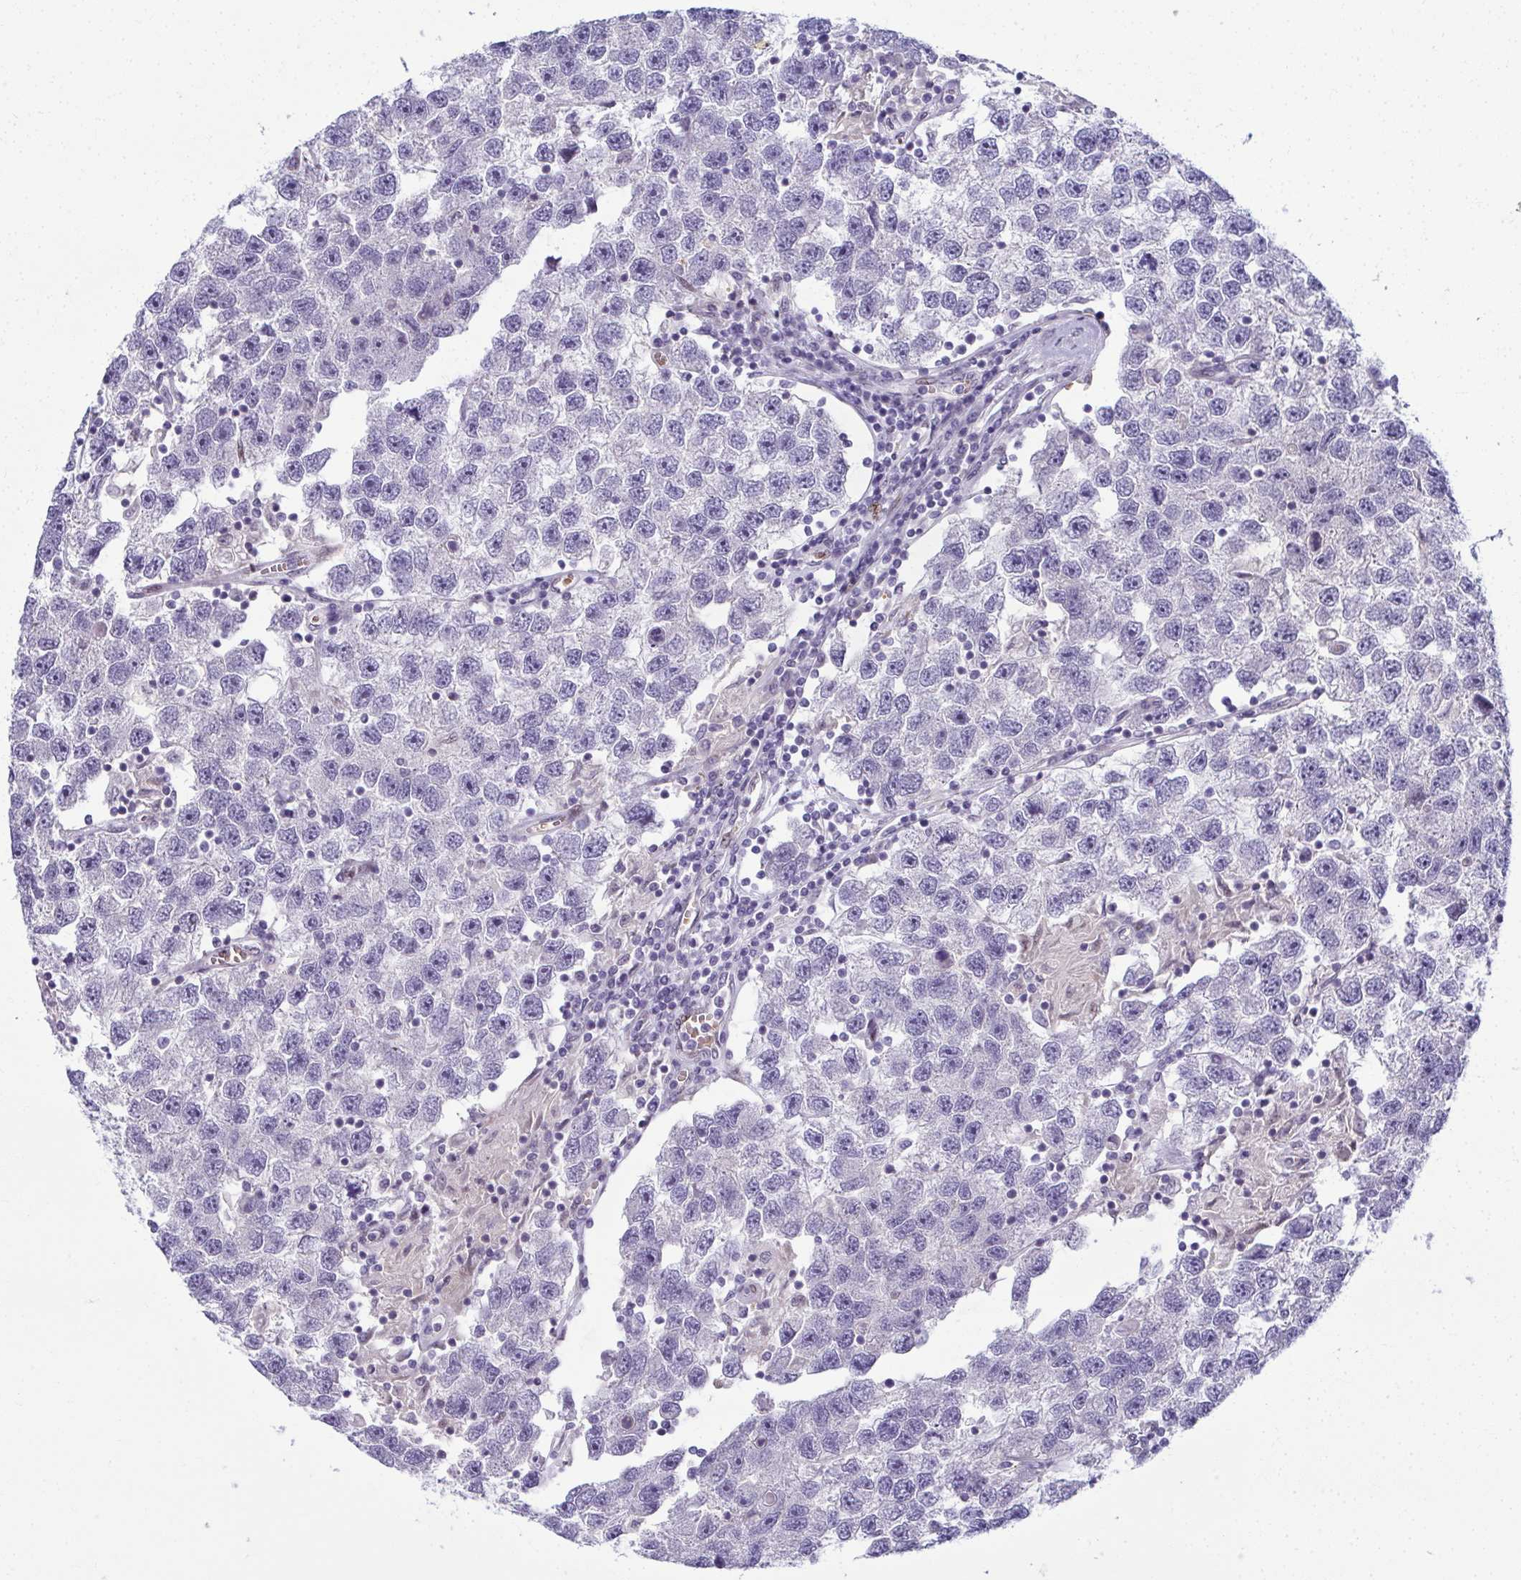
{"staining": {"intensity": "negative", "quantity": "none", "location": "none"}, "tissue": "testis cancer", "cell_type": "Tumor cells", "image_type": "cancer", "snomed": [{"axis": "morphology", "description": "Seminoma, NOS"}, {"axis": "topography", "description": "Testis"}], "caption": "Protein analysis of testis seminoma reveals no significant expression in tumor cells.", "gene": "ODF1", "patient": {"sex": "male", "age": 26}}